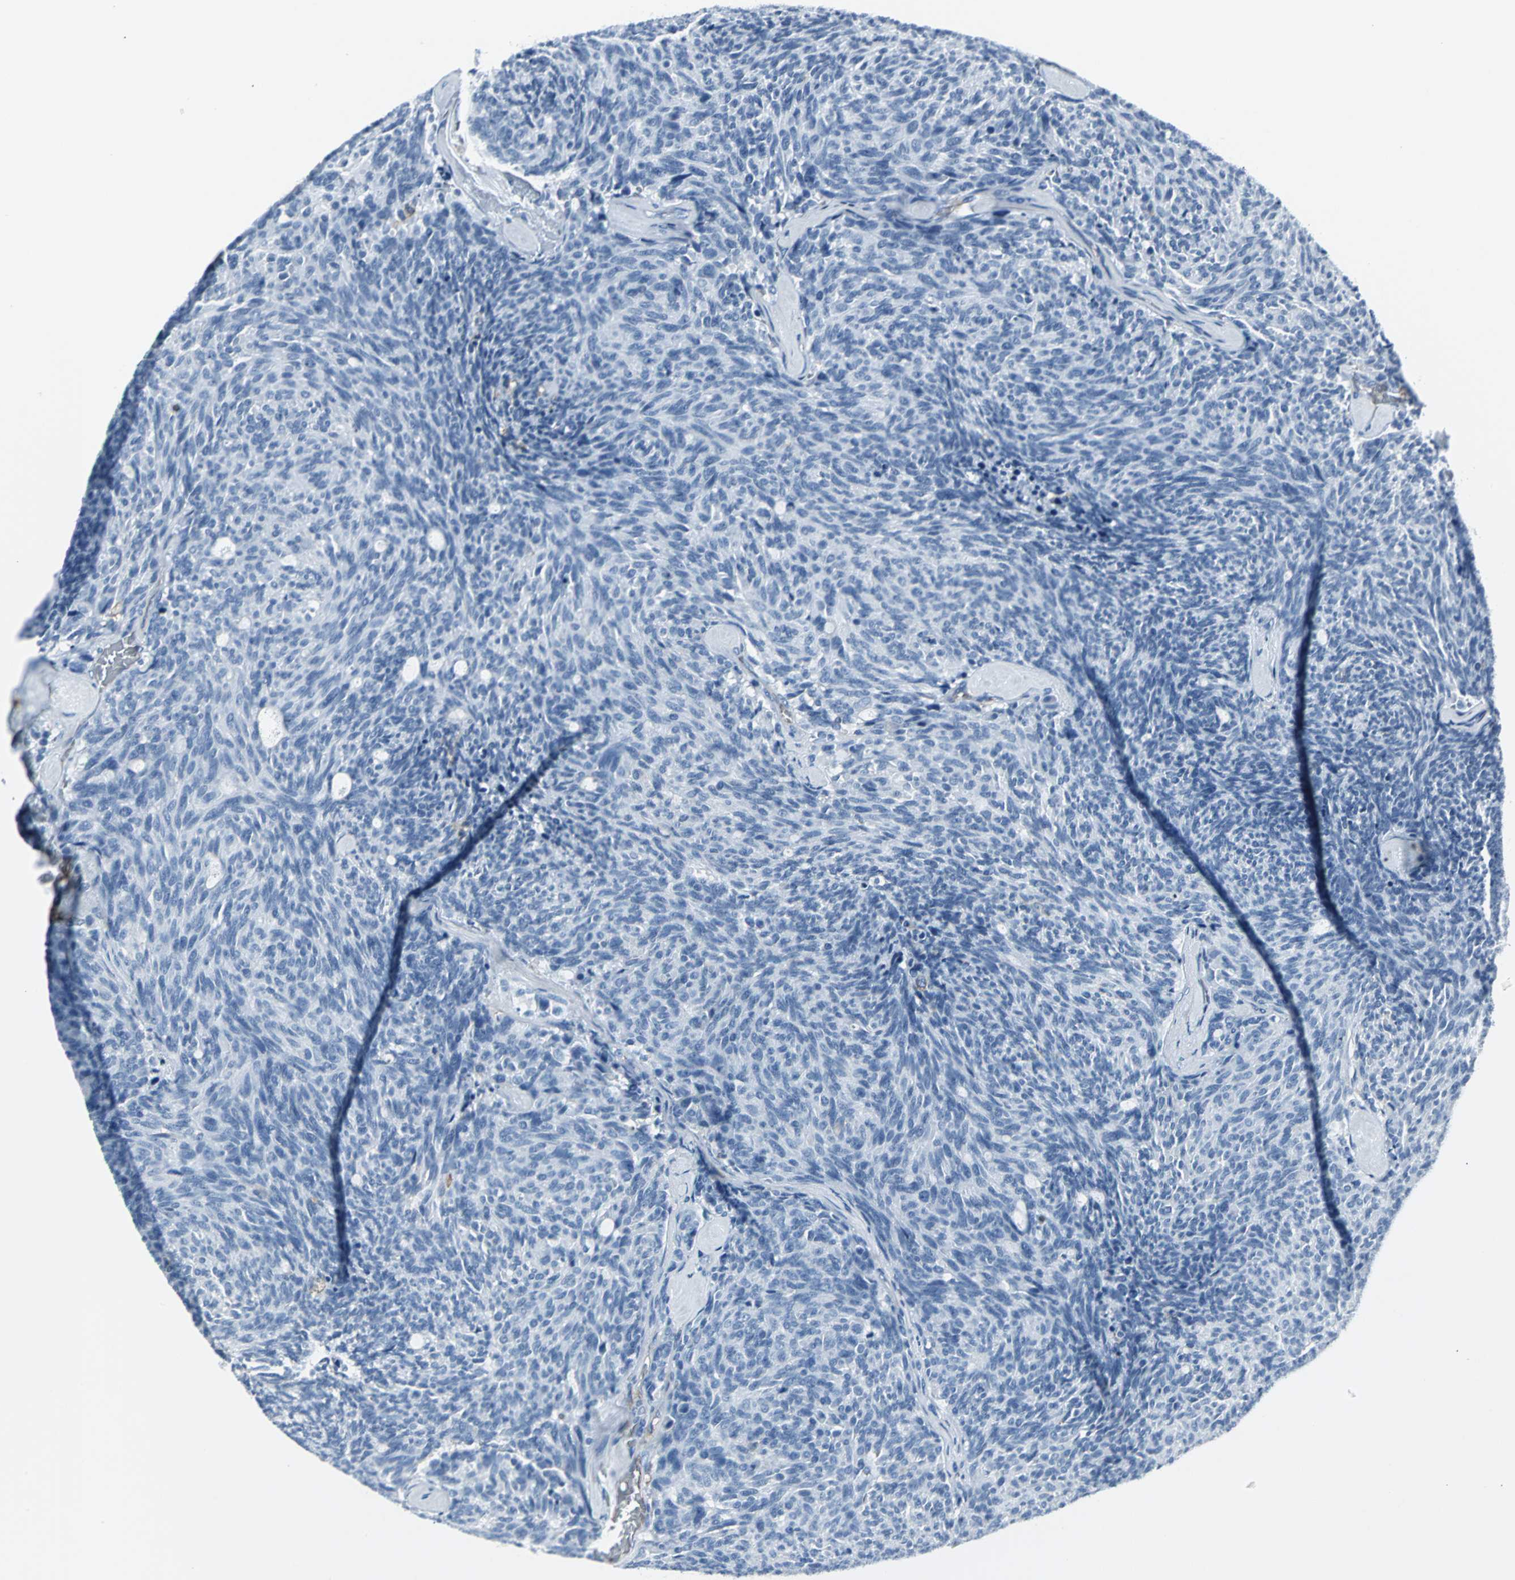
{"staining": {"intensity": "negative", "quantity": "none", "location": "none"}, "tissue": "carcinoid", "cell_type": "Tumor cells", "image_type": "cancer", "snomed": [{"axis": "morphology", "description": "Carcinoid, malignant, NOS"}, {"axis": "topography", "description": "Pancreas"}], "caption": "Immunohistochemistry image of neoplastic tissue: malignant carcinoid stained with DAB exhibits no significant protein staining in tumor cells.", "gene": "IQGAP2", "patient": {"sex": "female", "age": 54}}